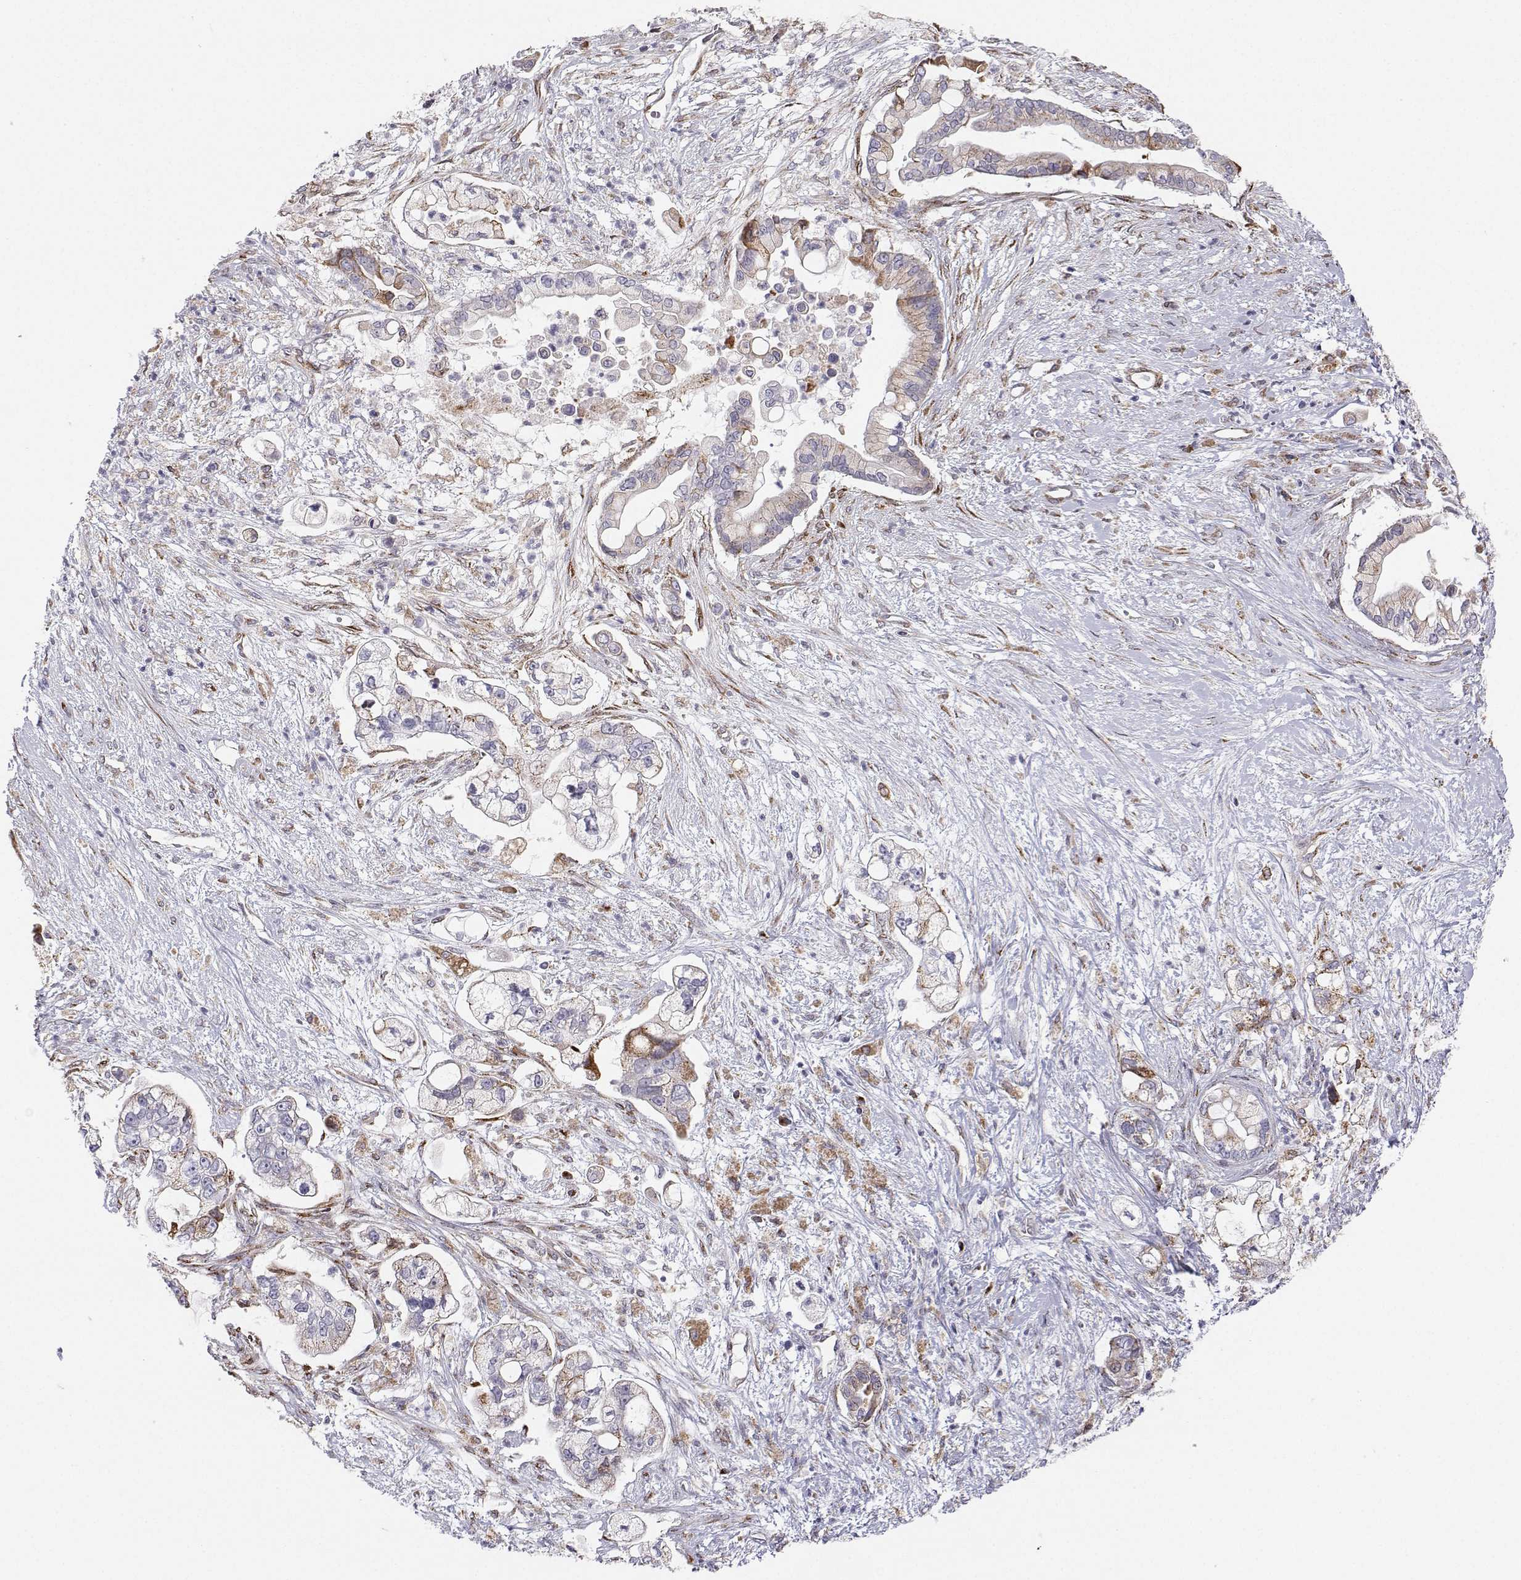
{"staining": {"intensity": "moderate", "quantity": "<25%", "location": "cytoplasmic/membranous"}, "tissue": "pancreatic cancer", "cell_type": "Tumor cells", "image_type": "cancer", "snomed": [{"axis": "morphology", "description": "Adenocarcinoma, NOS"}, {"axis": "topography", "description": "Pancreas"}], "caption": "DAB immunohistochemical staining of adenocarcinoma (pancreatic) demonstrates moderate cytoplasmic/membranous protein staining in approximately <25% of tumor cells.", "gene": "STARD13", "patient": {"sex": "female", "age": 69}}